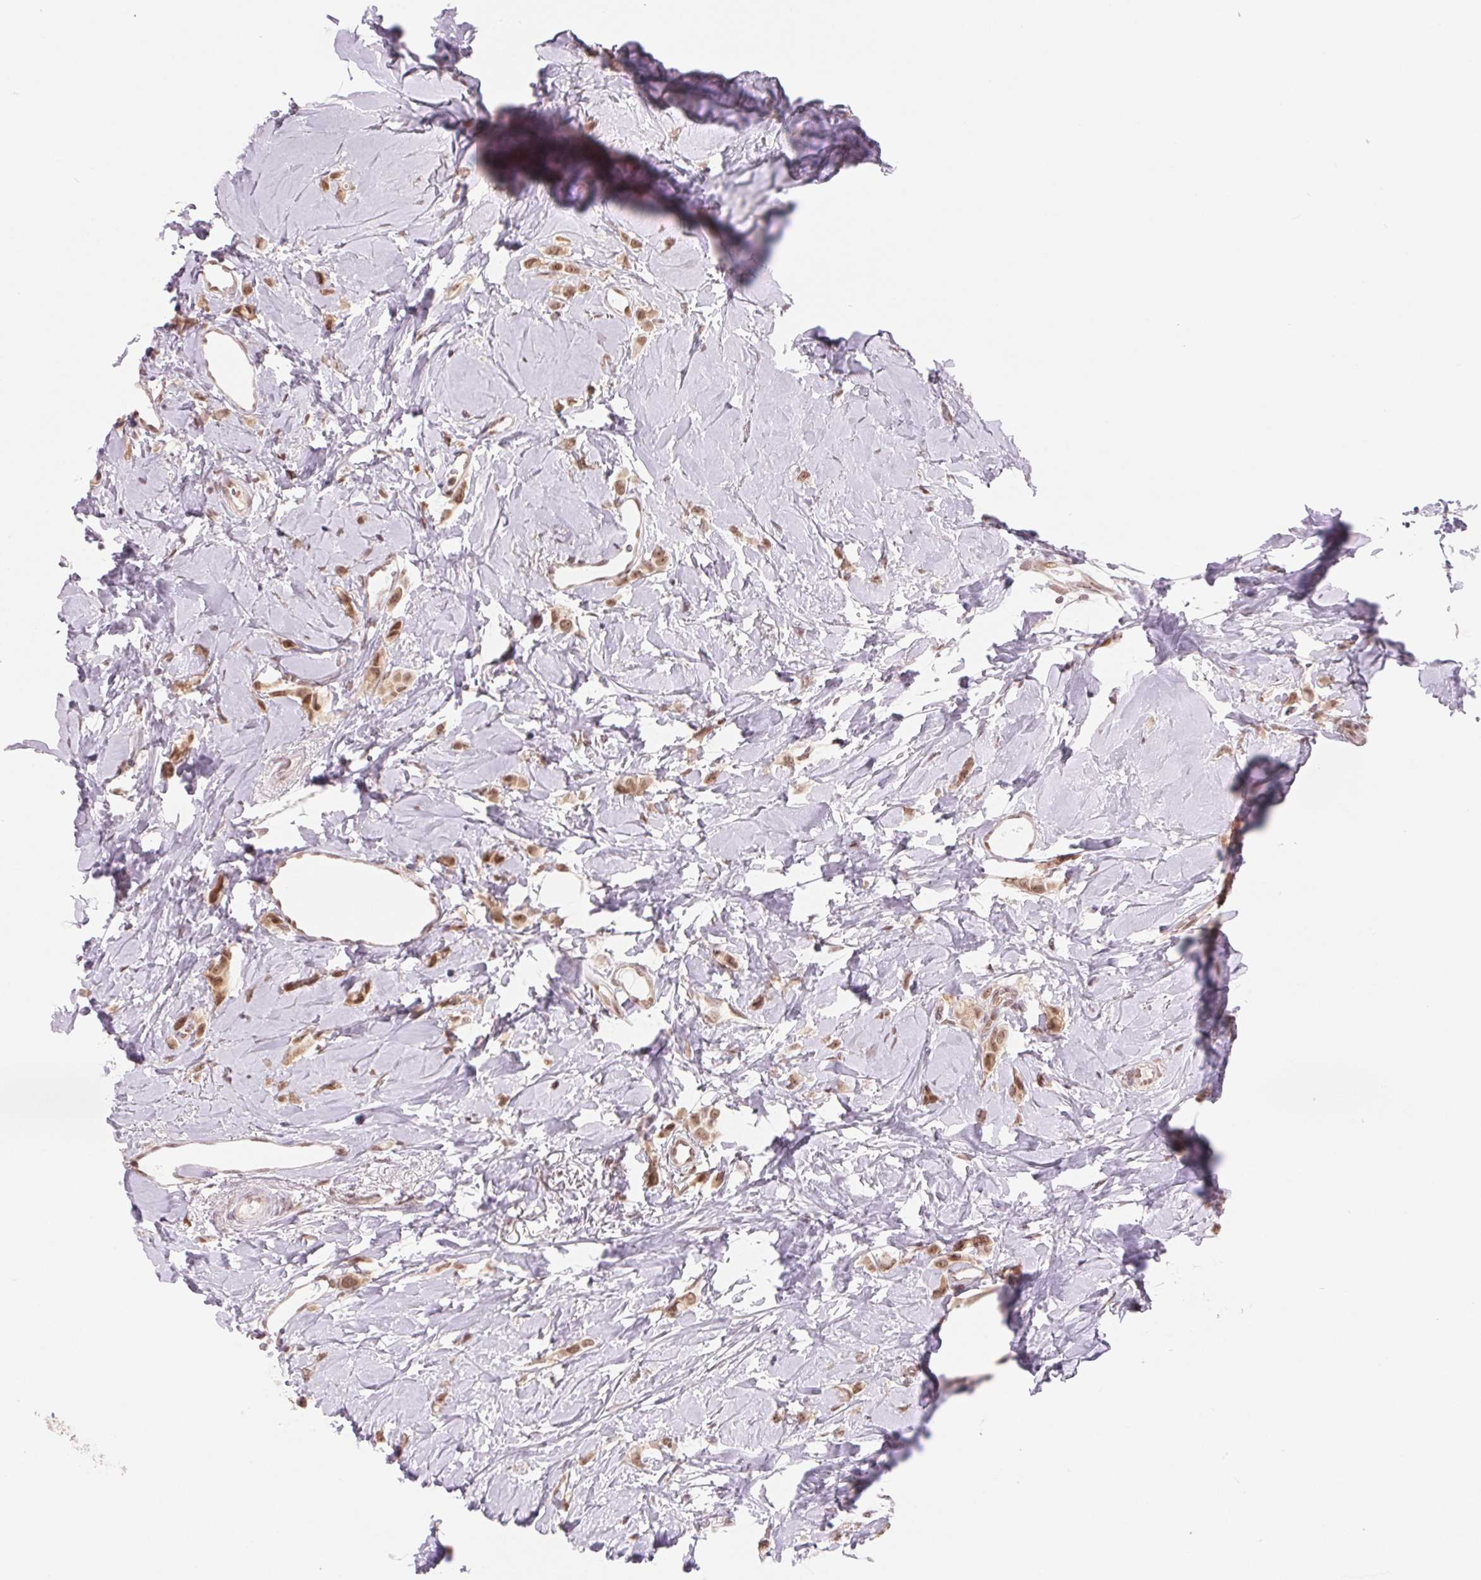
{"staining": {"intensity": "moderate", "quantity": ">75%", "location": "cytoplasmic/membranous,nuclear"}, "tissue": "breast cancer", "cell_type": "Tumor cells", "image_type": "cancer", "snomed": [{"axis": "morphology", "description": "Lobular carcinoma"}, {"axis": "topography", "description": "Breast"}], "caption": "Protein expression analysis of breast cancer (lobular carcinoma) demonstrates moderate cytoplasmic/membranous and nuclear positivity in approximately >75% of tumor cells.", "gene": "DNAJB6", "patient": {"sex": "female", "age": 66}}